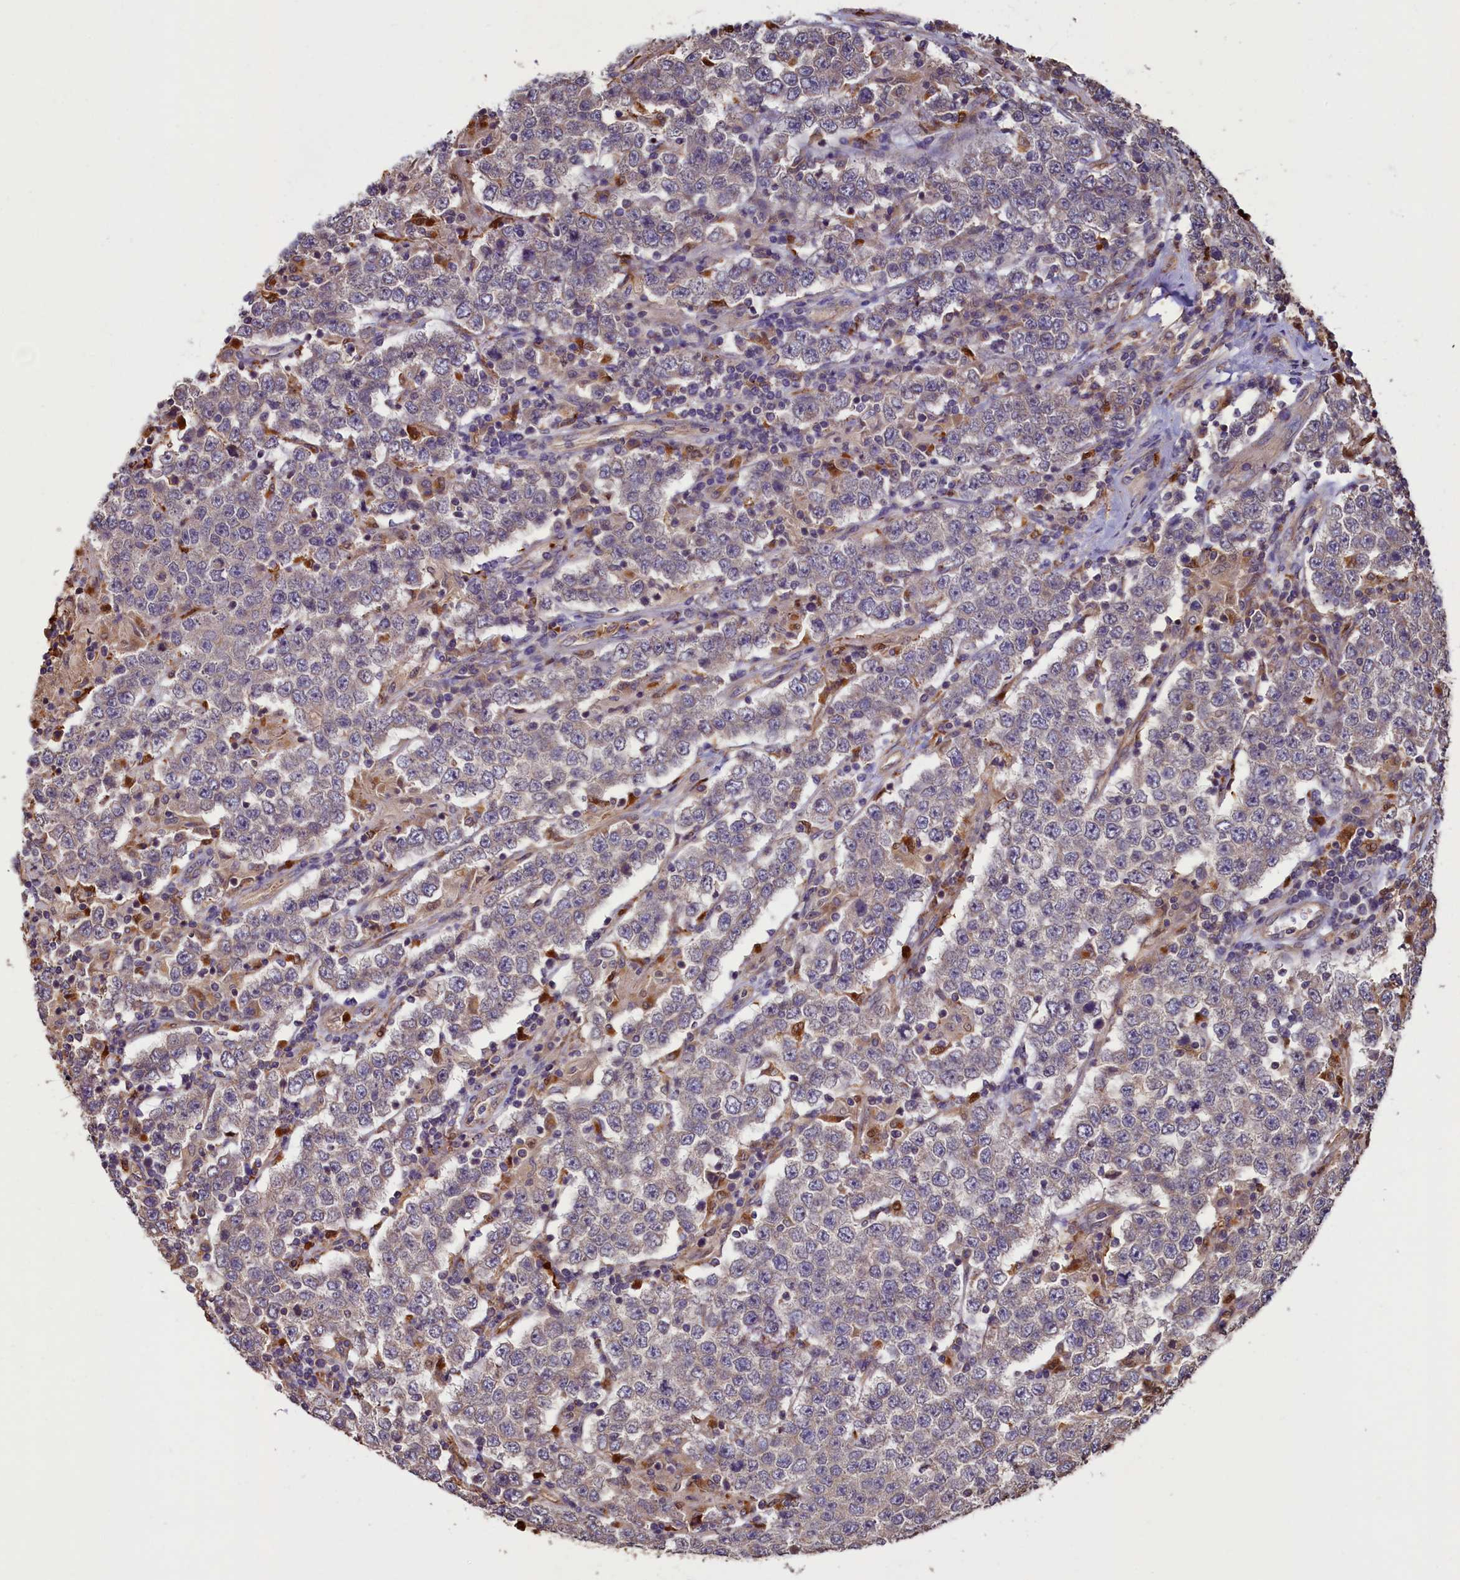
{"staining": {"intensity": "negative", "quantity": "none", "location": "none"}, "tissue": "testis cancer", "cell_type": "Tumor cells", "image_type": "cancer", "snomed": [{"axis": "morphology", "description": "Normal tissue, NOS"}, {"axis": "morphology", "description": "Urothelial carcinoma, High grade"}, {"axis": "morphology", "description": "Seminoma, NOS"}, {"axis": "morphology", "description": "Carcinoma, Embryonal, NOS"}, {"axis": "topography", "description": "Urinary bladder"}, {"axis": "topography", "description": "Testis"}], "caption": "The immunohistochemistry micrograph has no significant staining in tumor cells of urothelial carcinoma (high-grade) (testis) tissue. (Stains: DAB (3,3'-diaminobenzidine) immunohistochemistry with hematoxylin counter stain, Microscopy: brightfield microscopy at high magnification).", "gene": "CCDC102B", "patient": {"sex": "male", "age": 41}}